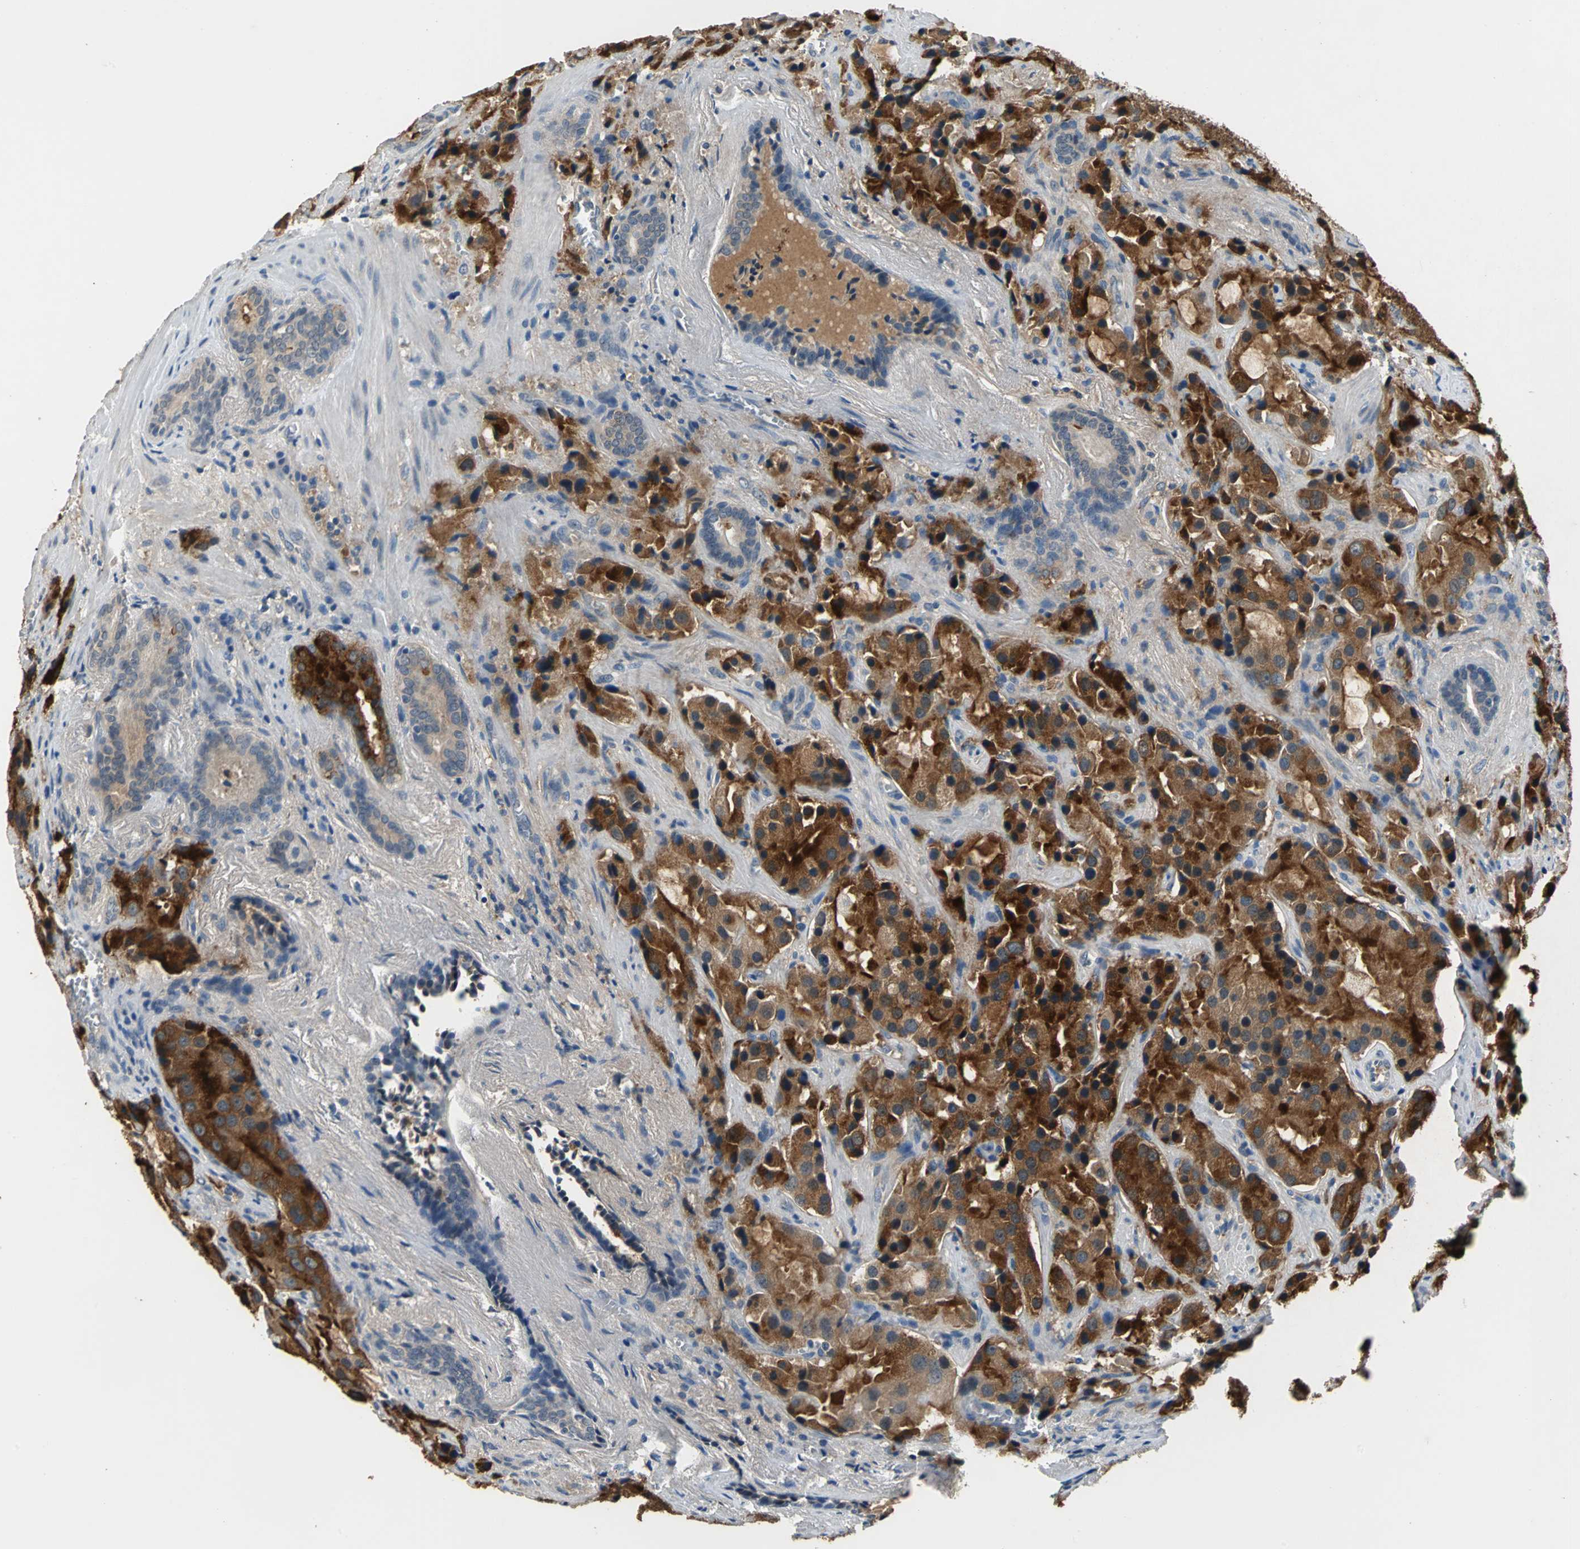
{"staining": {"intensity": "strong", "quantity": ">75%", "location": "cytoplasmic/membranous"}, "tissue": "prostate cancer", "cell_type": "Tumor cells", "image_type": "cancer", "snomed": [{"axis": "morphology", "description": "Adenocarcinoma, High grade"}, {"axis": "topography", "description": "Prostate"}], "caption": "Prostate adenocarcinoma (high-grade) stained with a brown dye reveals strong cytoplasmic/membranous positive staining in approximately >75% of tumor cells.", "gene": "ZNF415", "patient": {"sex": "male", "age": 70}}